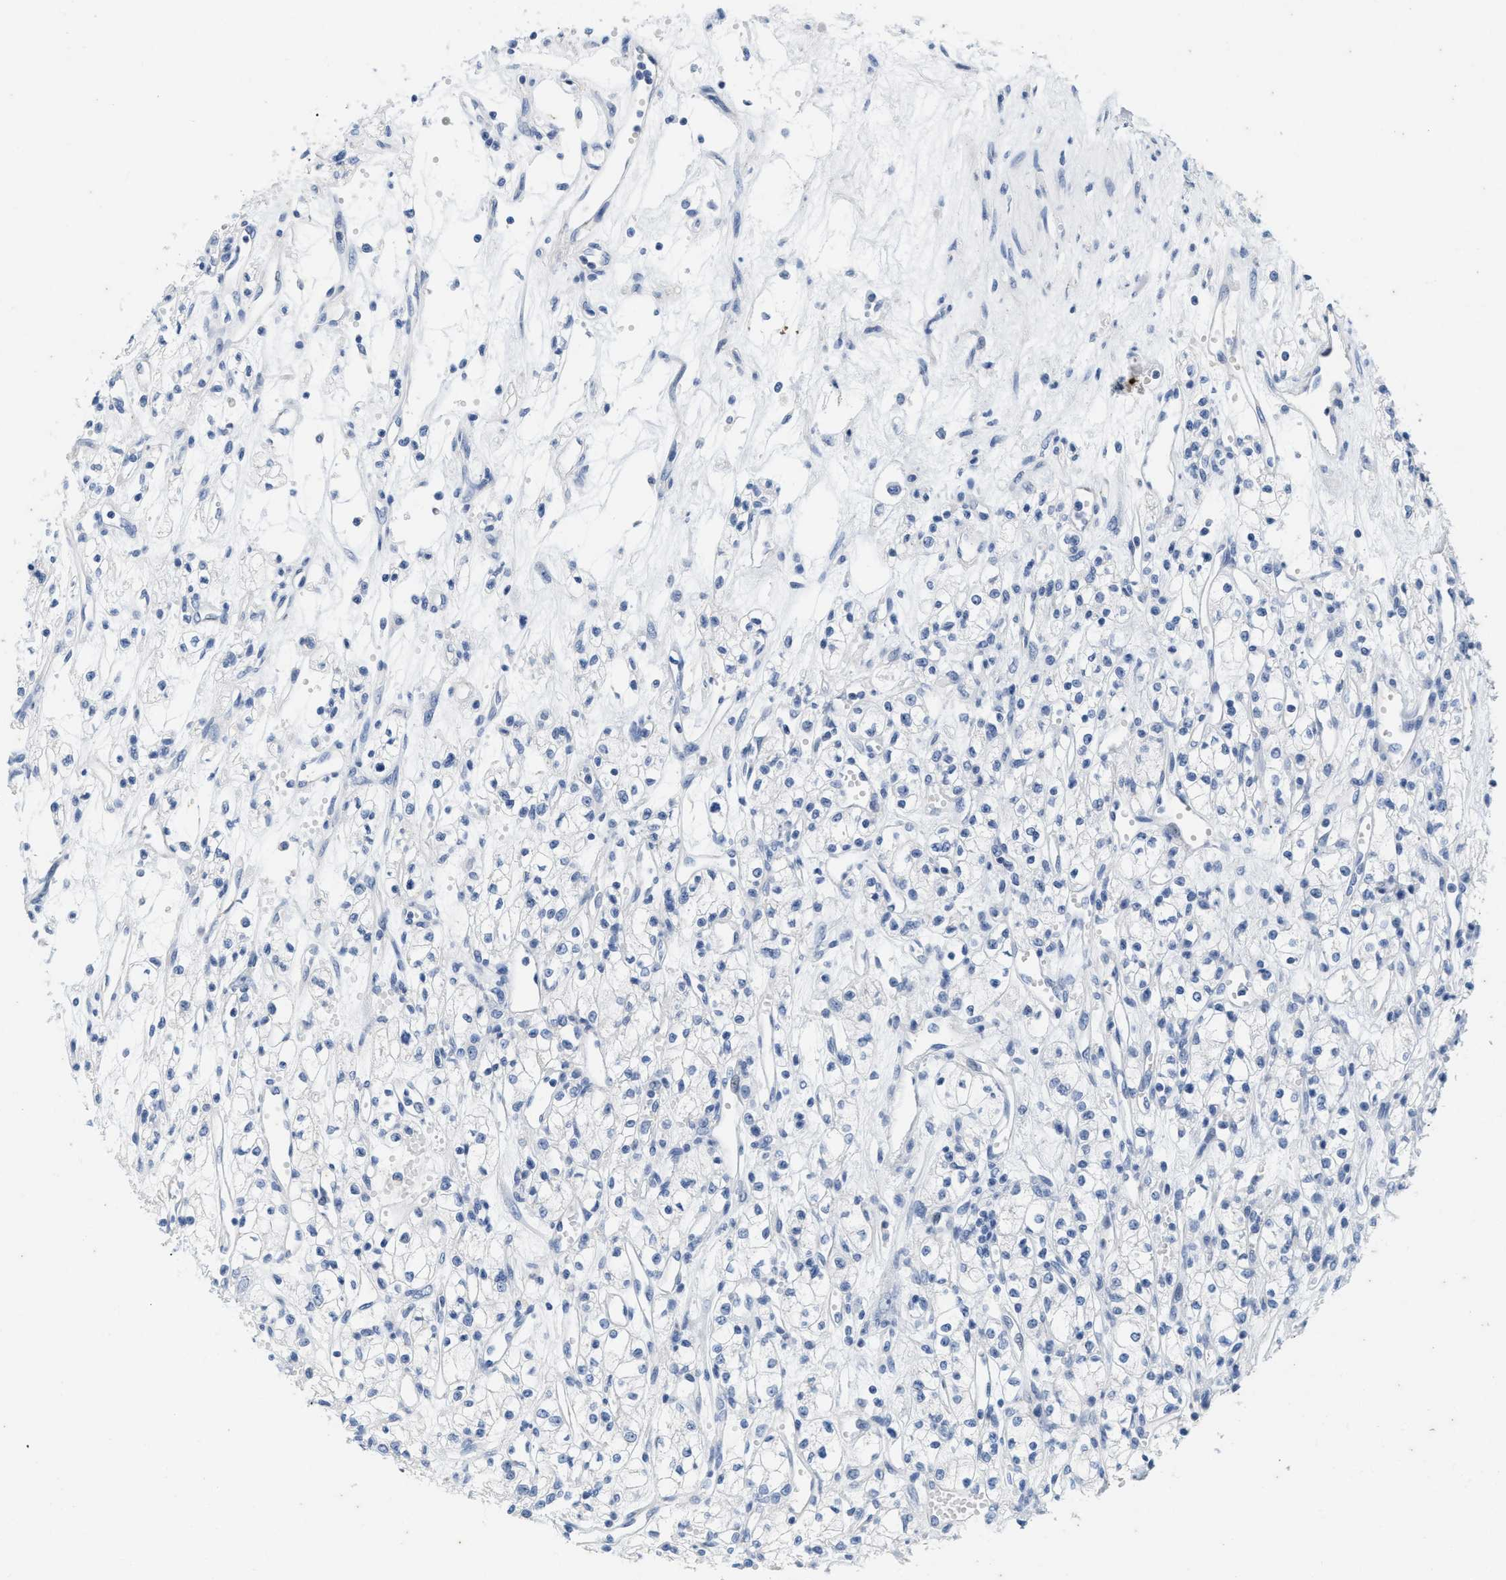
{"staining": {"intensity": "negative", "quantity": "none", "location": "none"}, "tissue": "renal cancer", "cell_type": "Tumor cells", "image_type": "cancer", "snomed": [{"axis": "morphology", "description": "Adenocarcinoma, NOS"}, {"axis": "topography", "description": "Kidney"}], "caption": "Immunohistochemistry (IHC) histopathology image of adenocarcinoma (renal) stained for a protein (brown), which exhibits no staining in tumor cells.", "gene": "ABCB11", "patient": {"sex": "male", "age": 59}}